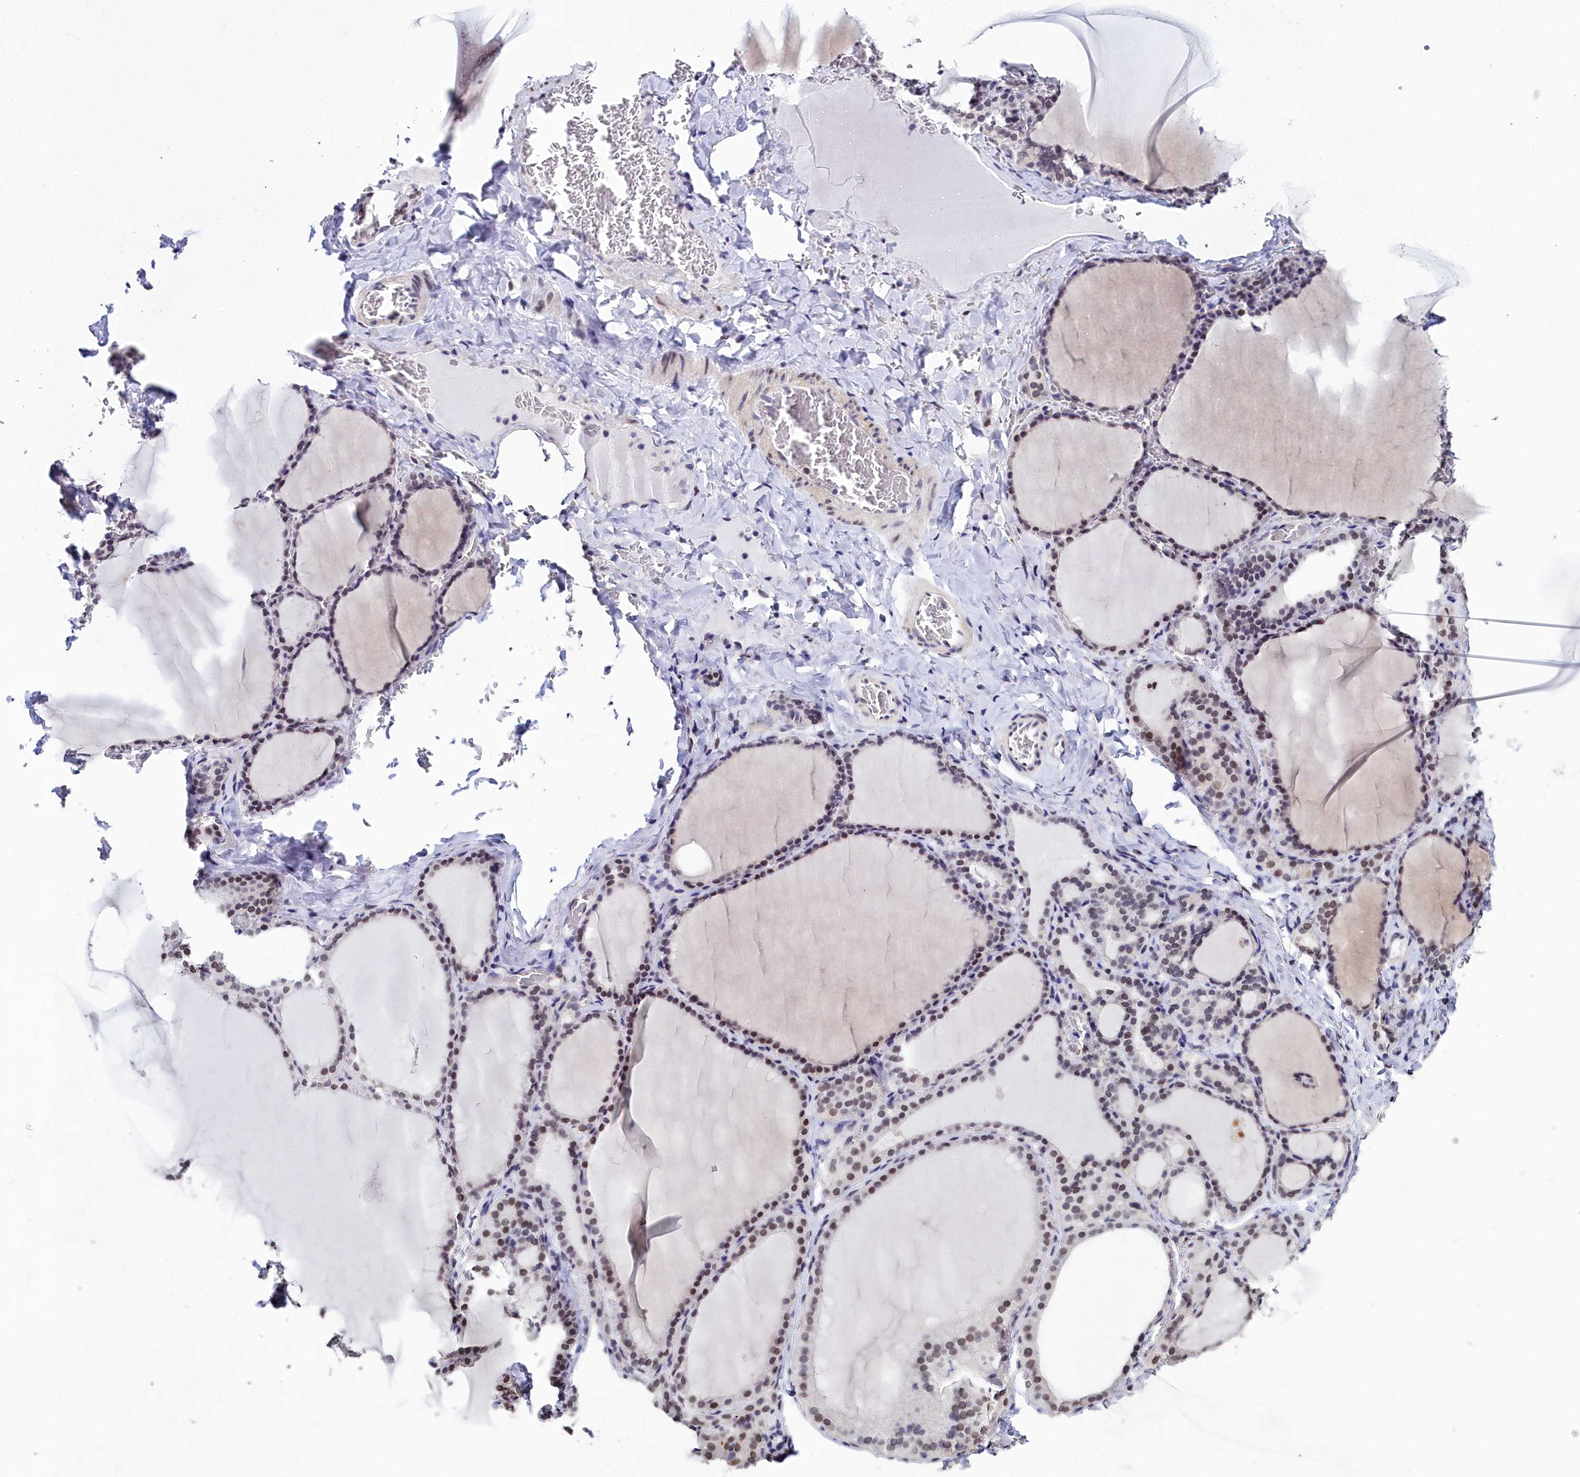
{"staining": {"intensity": "moderate", "quantity": "25%-75%", "location": "nuclear"}, "tissue": "thyroid gland", "cell_type": "Glandular cells", "image_type": "normal", "snomed": [{"axis": "morphology", "description": "Normal tissue, NOS"}, {"axis": "topography", "description": "Thyroid gland"}], "caption": "Thyroid gland stained with immunohistochemistry (IHC) exhibits moderate nuclear staining in approximately 25%-75% of glandular cells. The staining was performed using DAB, with brown indicating positive protein expression. Nuclei are stained blue with hematoxylin.", "gene": "CCDC97", "patient": {"sex": "female", "age": 39}}